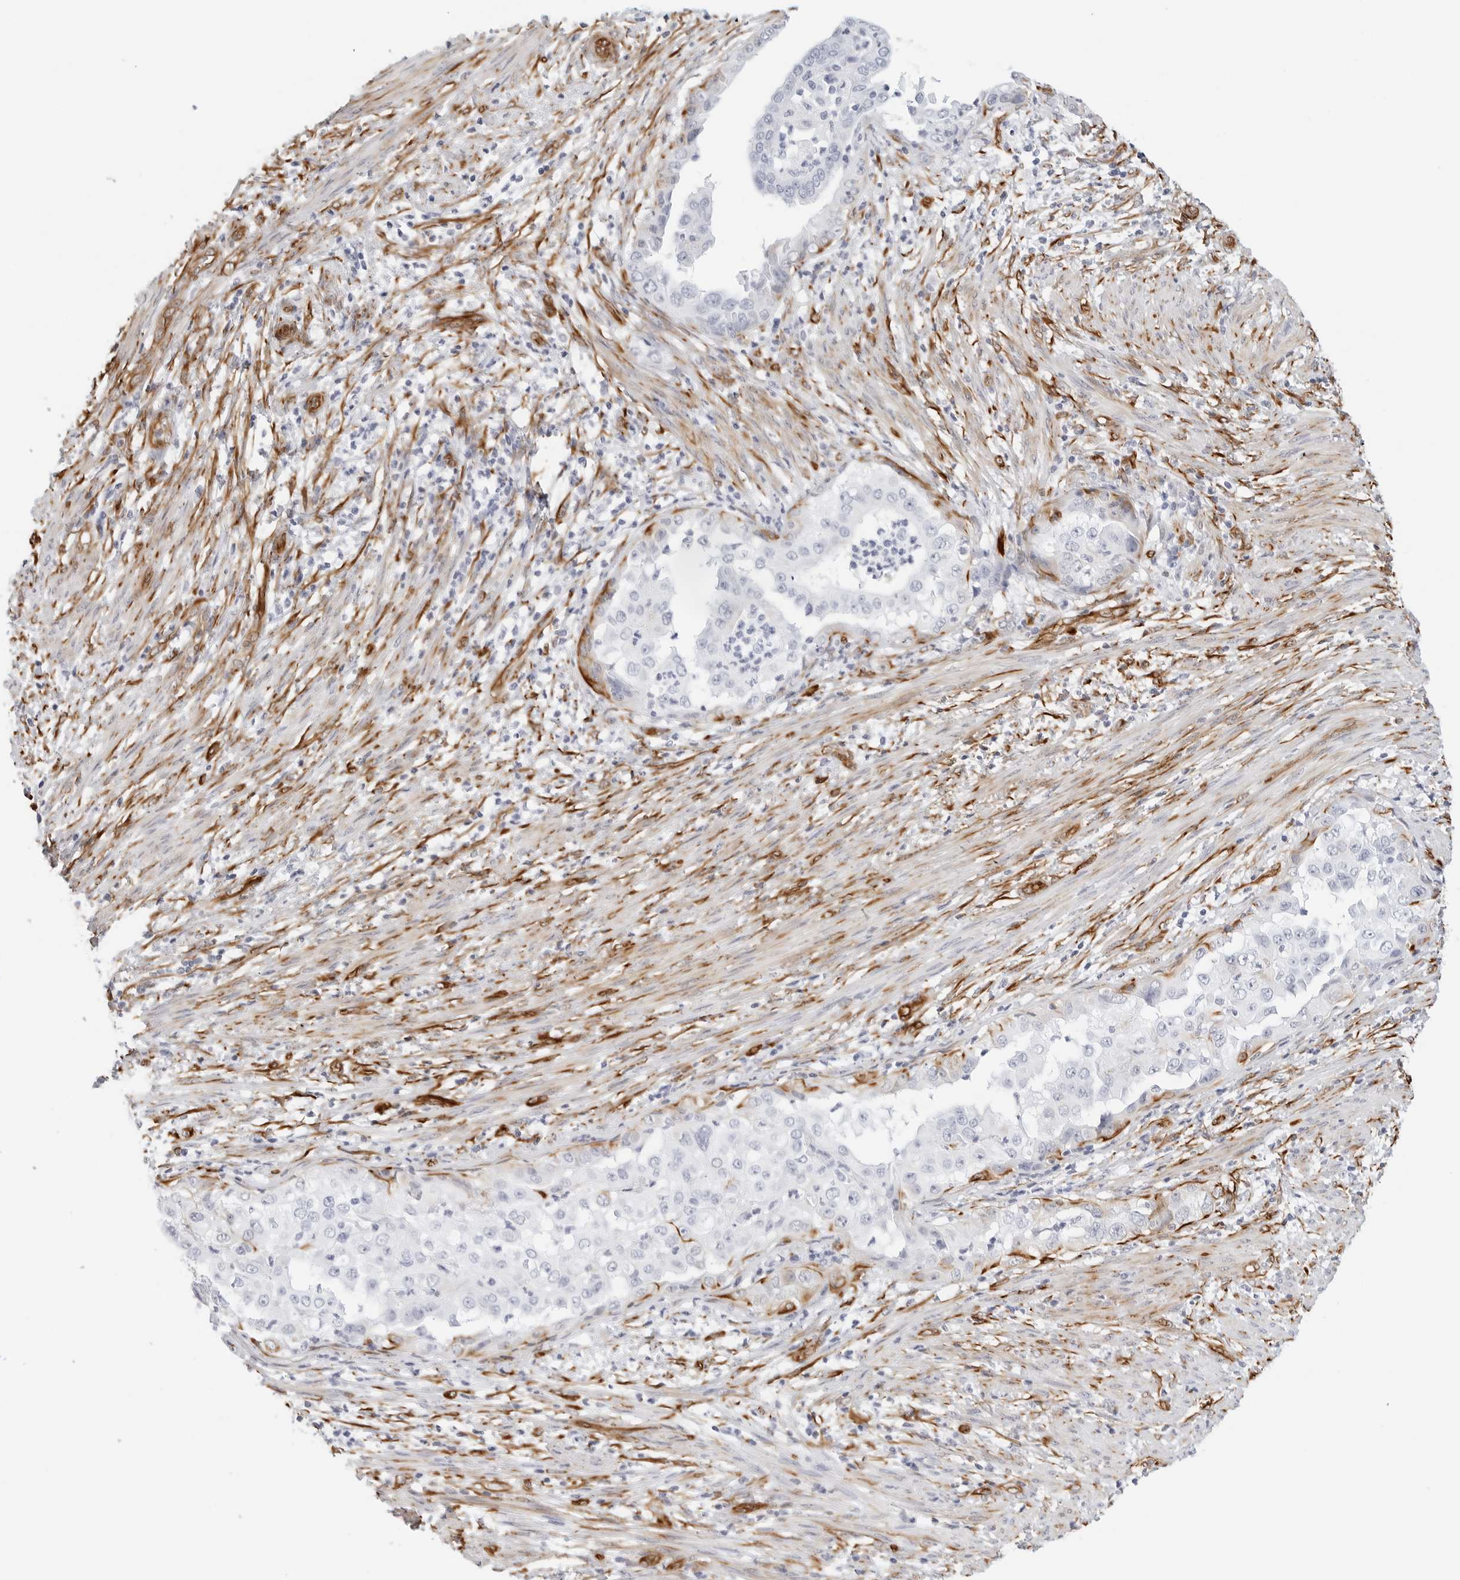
{"staining": {"intensity": "negative", "quantity": "none", "location": "none"}, "tissue": "endometrial cancer", "cell_type": "Tumor cells", "image_type": "cancer", "snomed": [{"axis": "morphology", "description": "Adenocarcinoma, NOS"}, {"axis": "topography", "description": "Endometrium"}], "caption": "DAB immunohistochemical staining of human endometrial adenocarcinoma shows no significant staining in tumor cells.", "gene": "NES", "patient": {"sex": "female", "age": 85}}